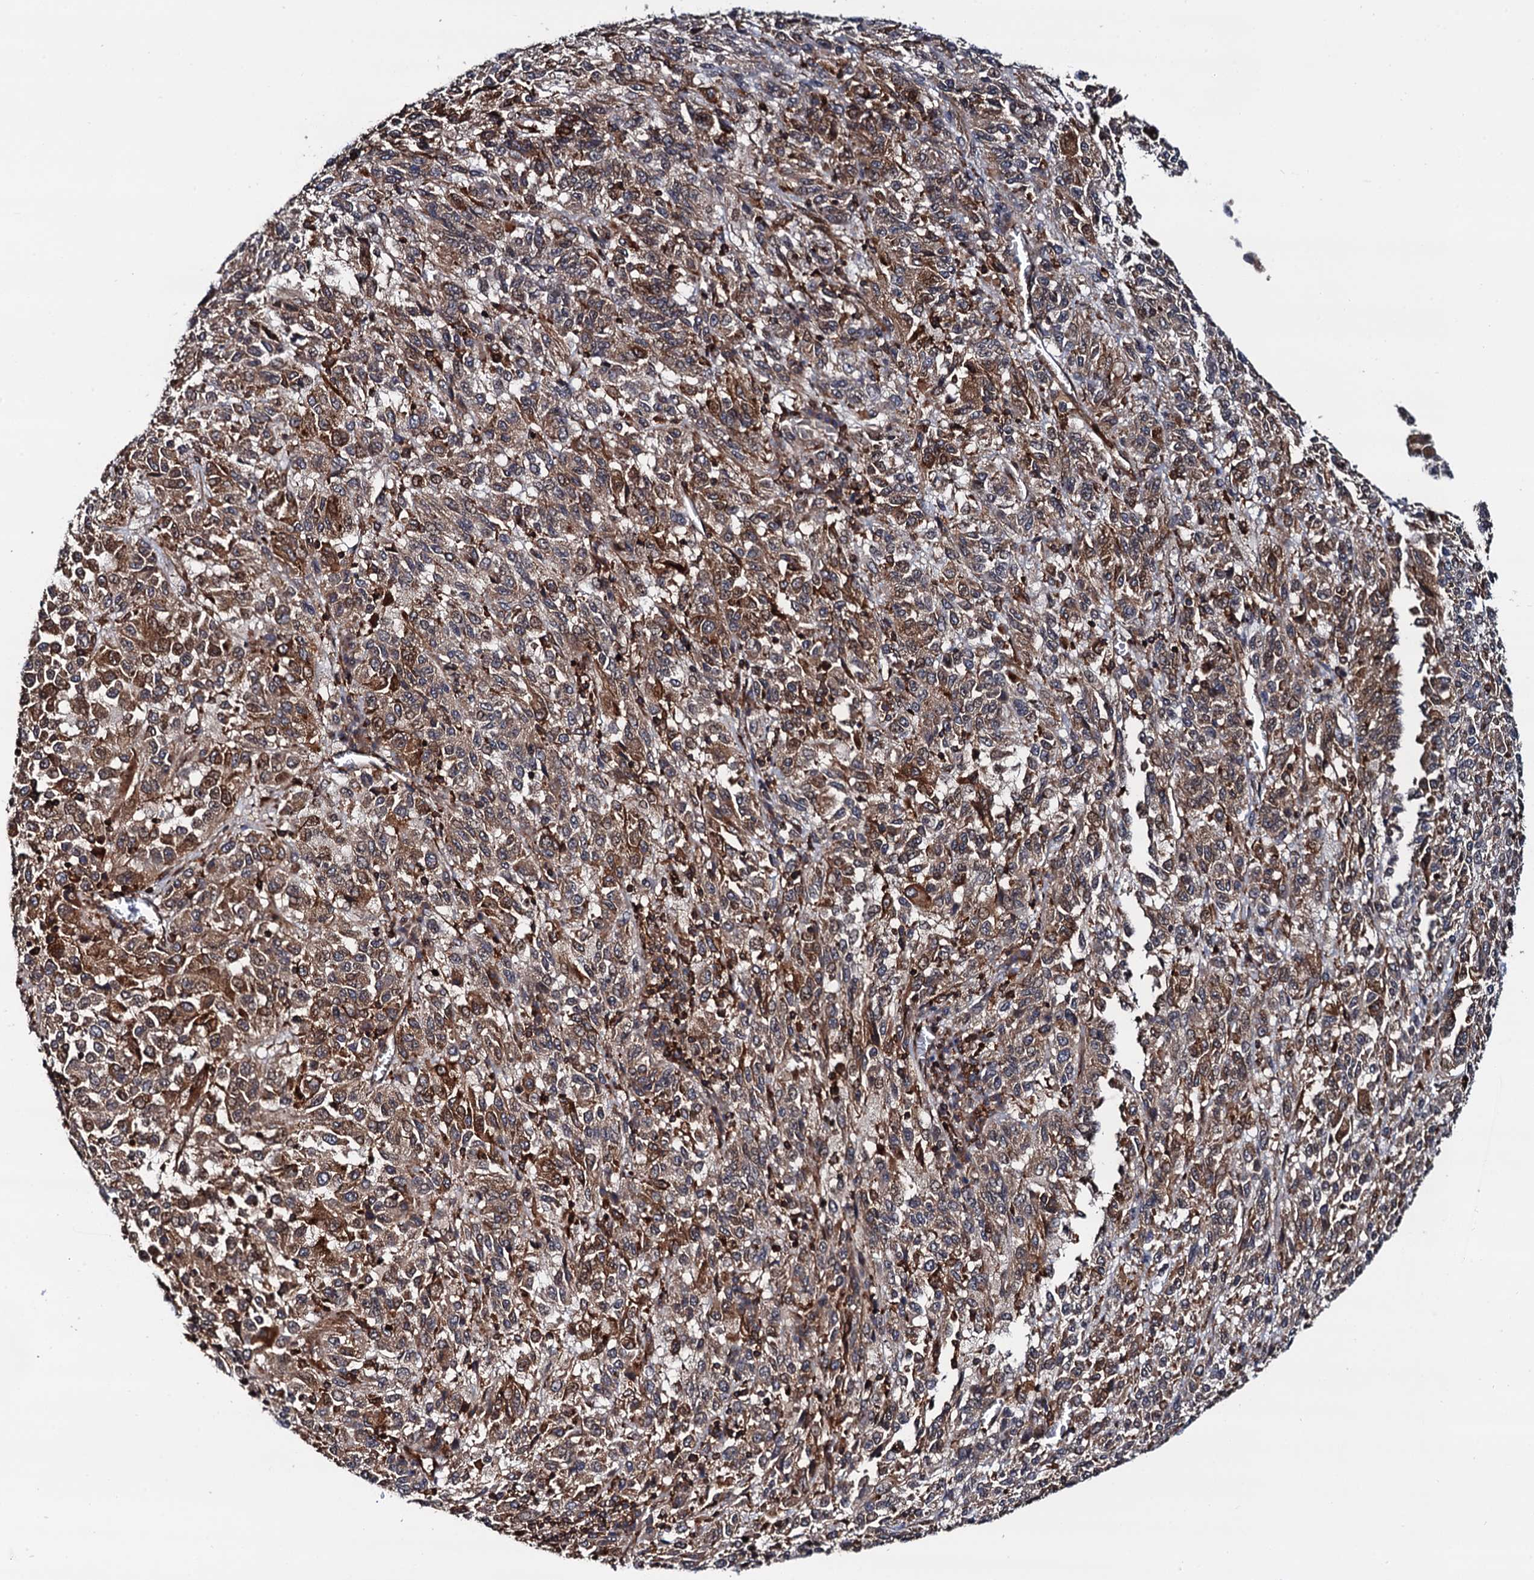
{"staining": {"intensity": "moderate", "quantity": ">75%", "location": "cytoplasmic/membranous"}, "tissue": "melanoma", "cell_type": "Tumor cells", "image_type": "cancer", "snomed": [{"axis": "morphology", "description": "Malignant melanoma, Metastatic site"}, {"axis": "topography", "description": "Lung"}], "caption": "An IHC micrograph of neoplastic tissue is shown. Protein staining in brown highlights moderate cytoplasmic/membranous positivity in malignant melanoma (metastatic site) within tumor cells.", "gene": "BORA", "patient": {"sex": "male", "age": 64}}